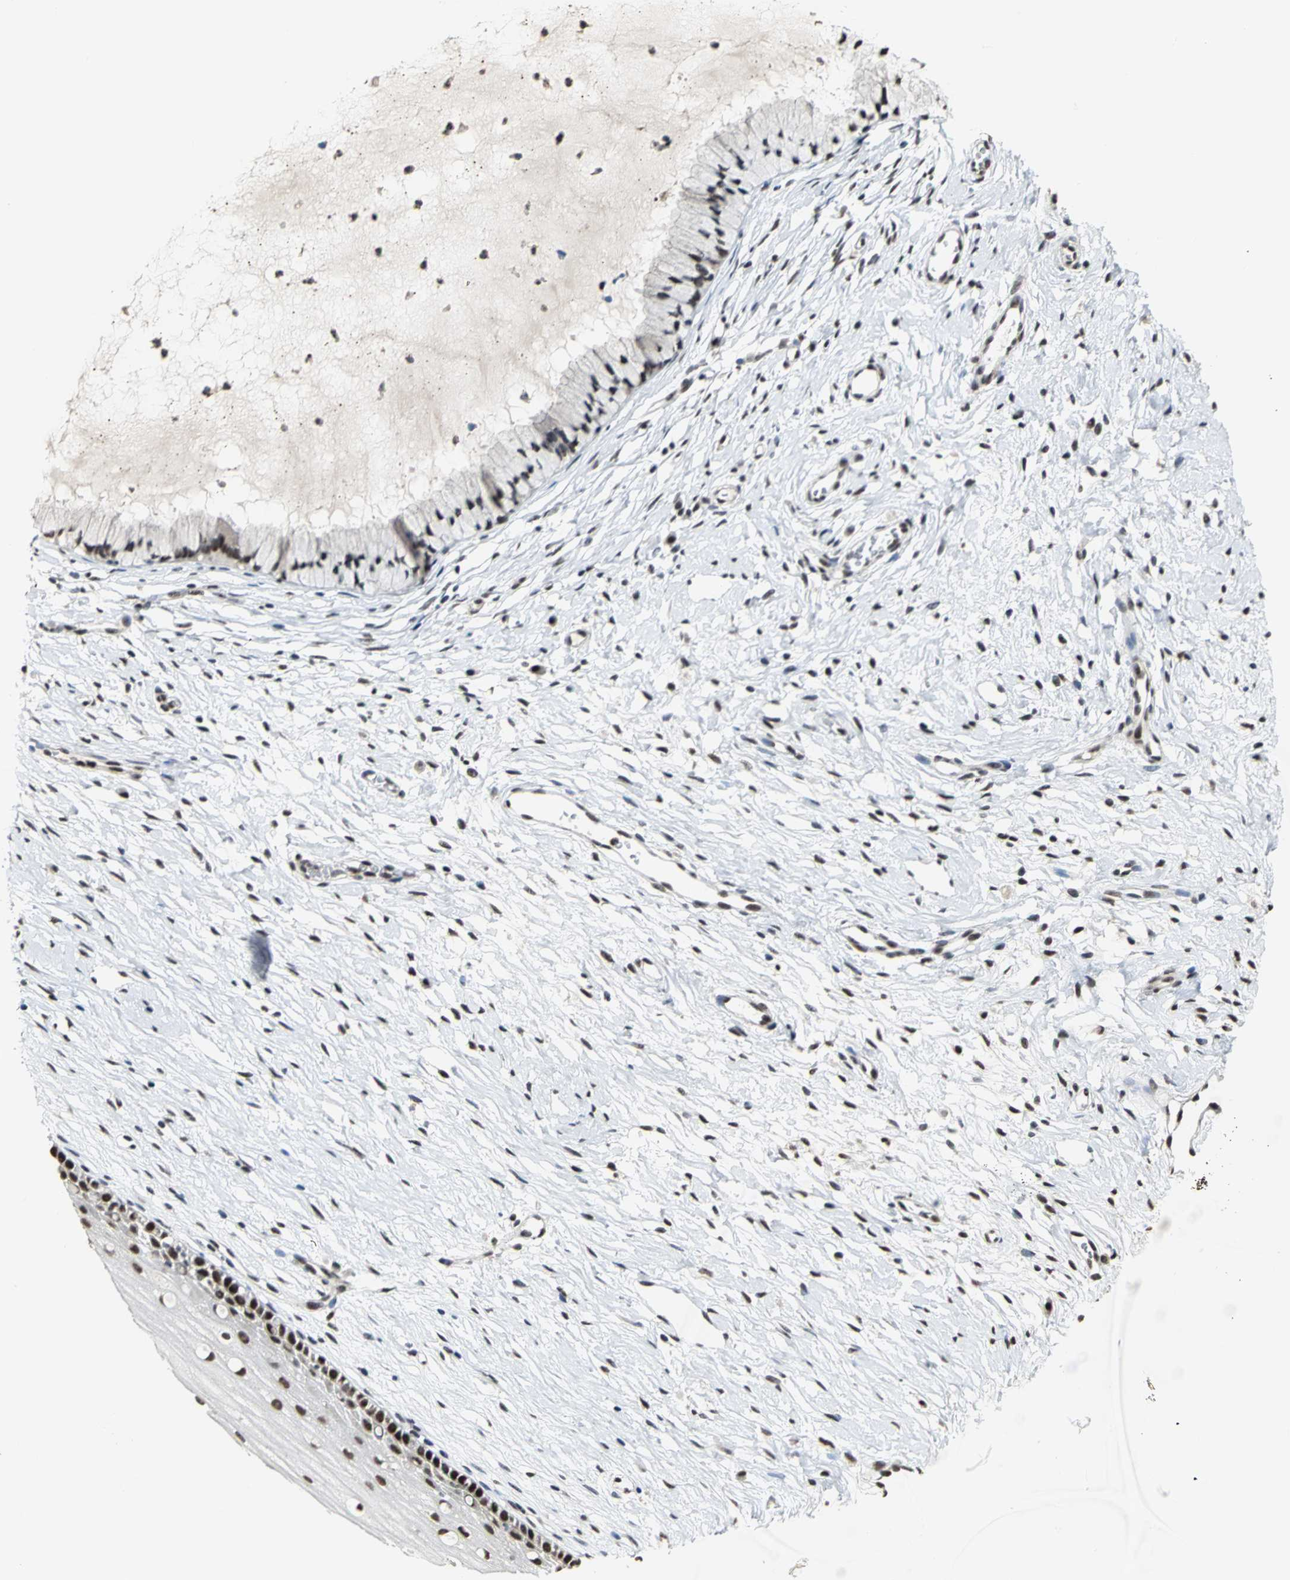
{"staining": {"intensity": "strong", "quantity": ">75%", "location": "nuclear"}, "tissue": "cervix", "cell_type": "Glandular cells", "image_type": "normal", "snomed": [{"axis": "morphology", "description": "Normal tissue, NOS"}, {"axis": "topography", "description": "Cervix"}], "caption": "Approximately >75% of glandular cells in normal cervix exhibit strong nuclear protein expression as visualized by brown immunohistochemical staining.", "gene": "CCDC88C", "patient": {"sex": "female", "age": 46}}